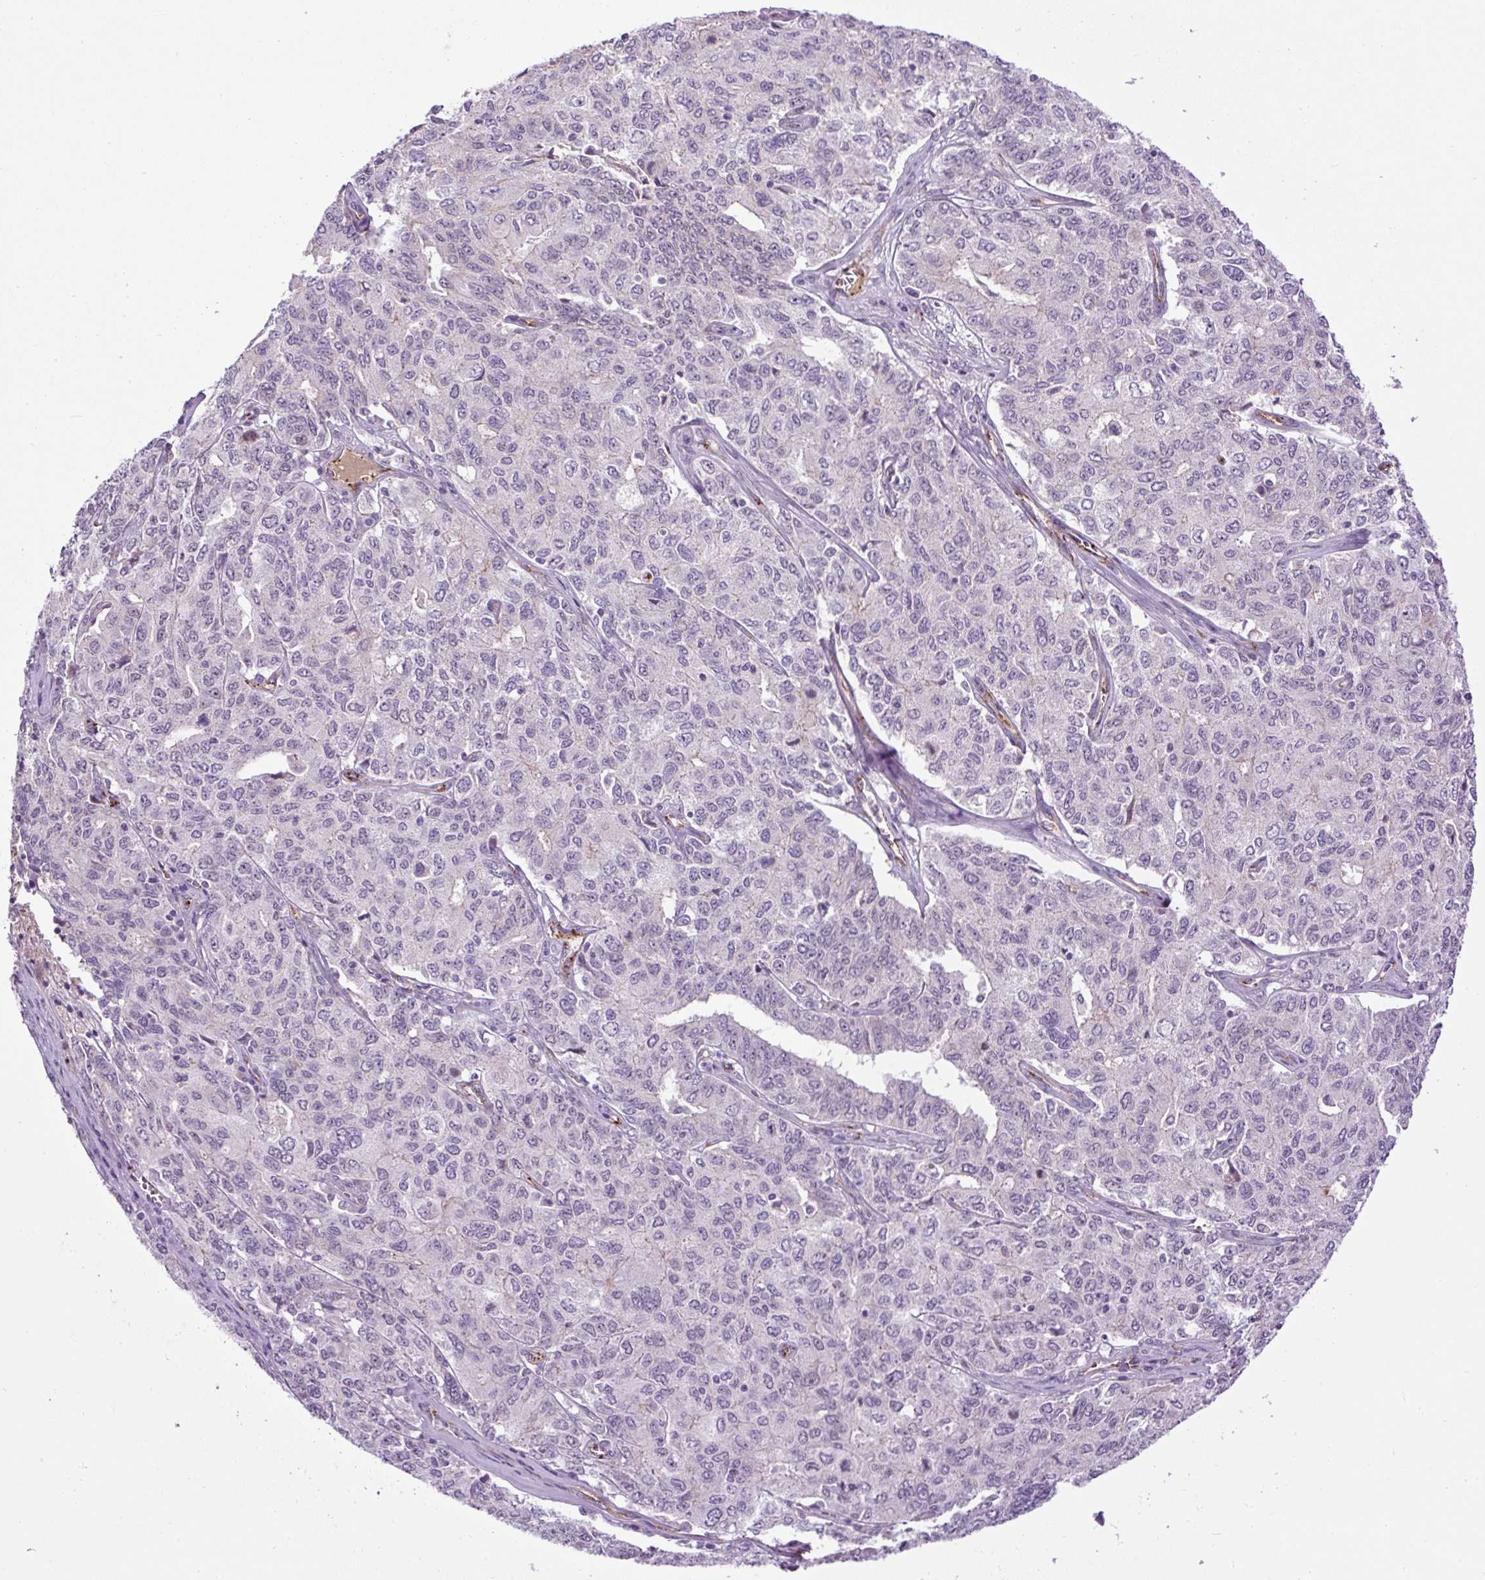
{"staining": {"intensity": "negative", "quantity": "none", "location": "none"}, "tissue": "ovarian cancer", "cell_type": "Tumor cells", "image_type": "cancer", "snomed": [{"axis": "morphology", "description": "Carcinoma, endometroid"}, {"axis": "topography", "description": "Ovary"}], "caption": "This histopathology image is of ovarian cancer (endometroid carcinoma) stained with immunohistochemistry to label a protein in brown with the nuclei are counter-stained blue. There is no staining in tumor cells. (DAB (3,3'-diaminobenzidine) IHC visualized using brightfield microscopy, high magnification).", "gene": "LEFTY2", "patient": {"sex": "female", "age": 62}}